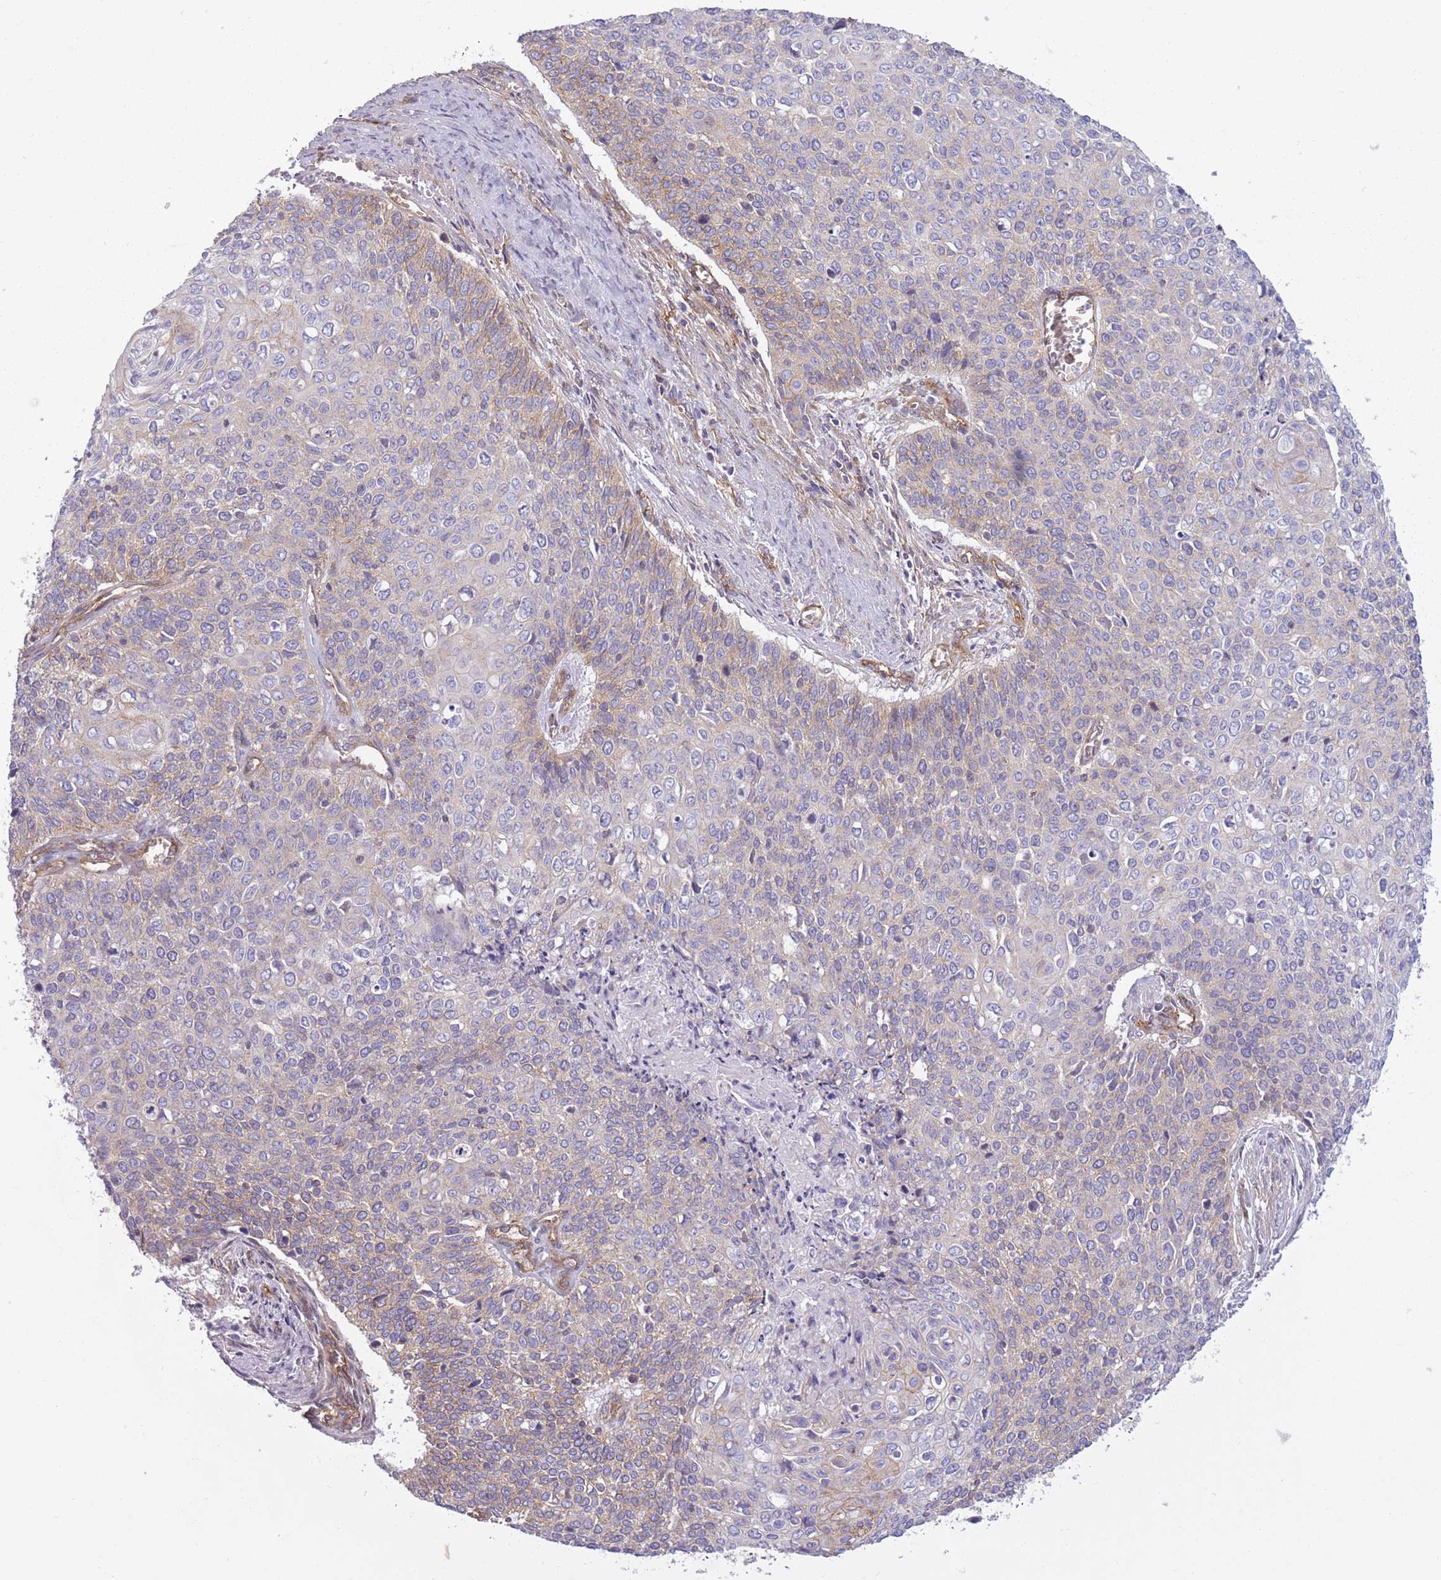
{"staining": {"intensity": "weak", "quantity": "<25%", "location": "cytoplasmic/membranous"}, "tissue": "cervical cancer", "cell_type": "Tumor cells", "image_type": "cancer", "snomed": [{"axis": "morphology", "description": "Squamous cell carcinoma, NOS"}, {"axis": "topography", "description": "Cervix"}], "caption": "Histopathology image shows no protein staining in tumor cells of cervical squamous cell carcinoma tissue.", "gene": "ADD1", "patient": {"sex": "female", "age": 39}}